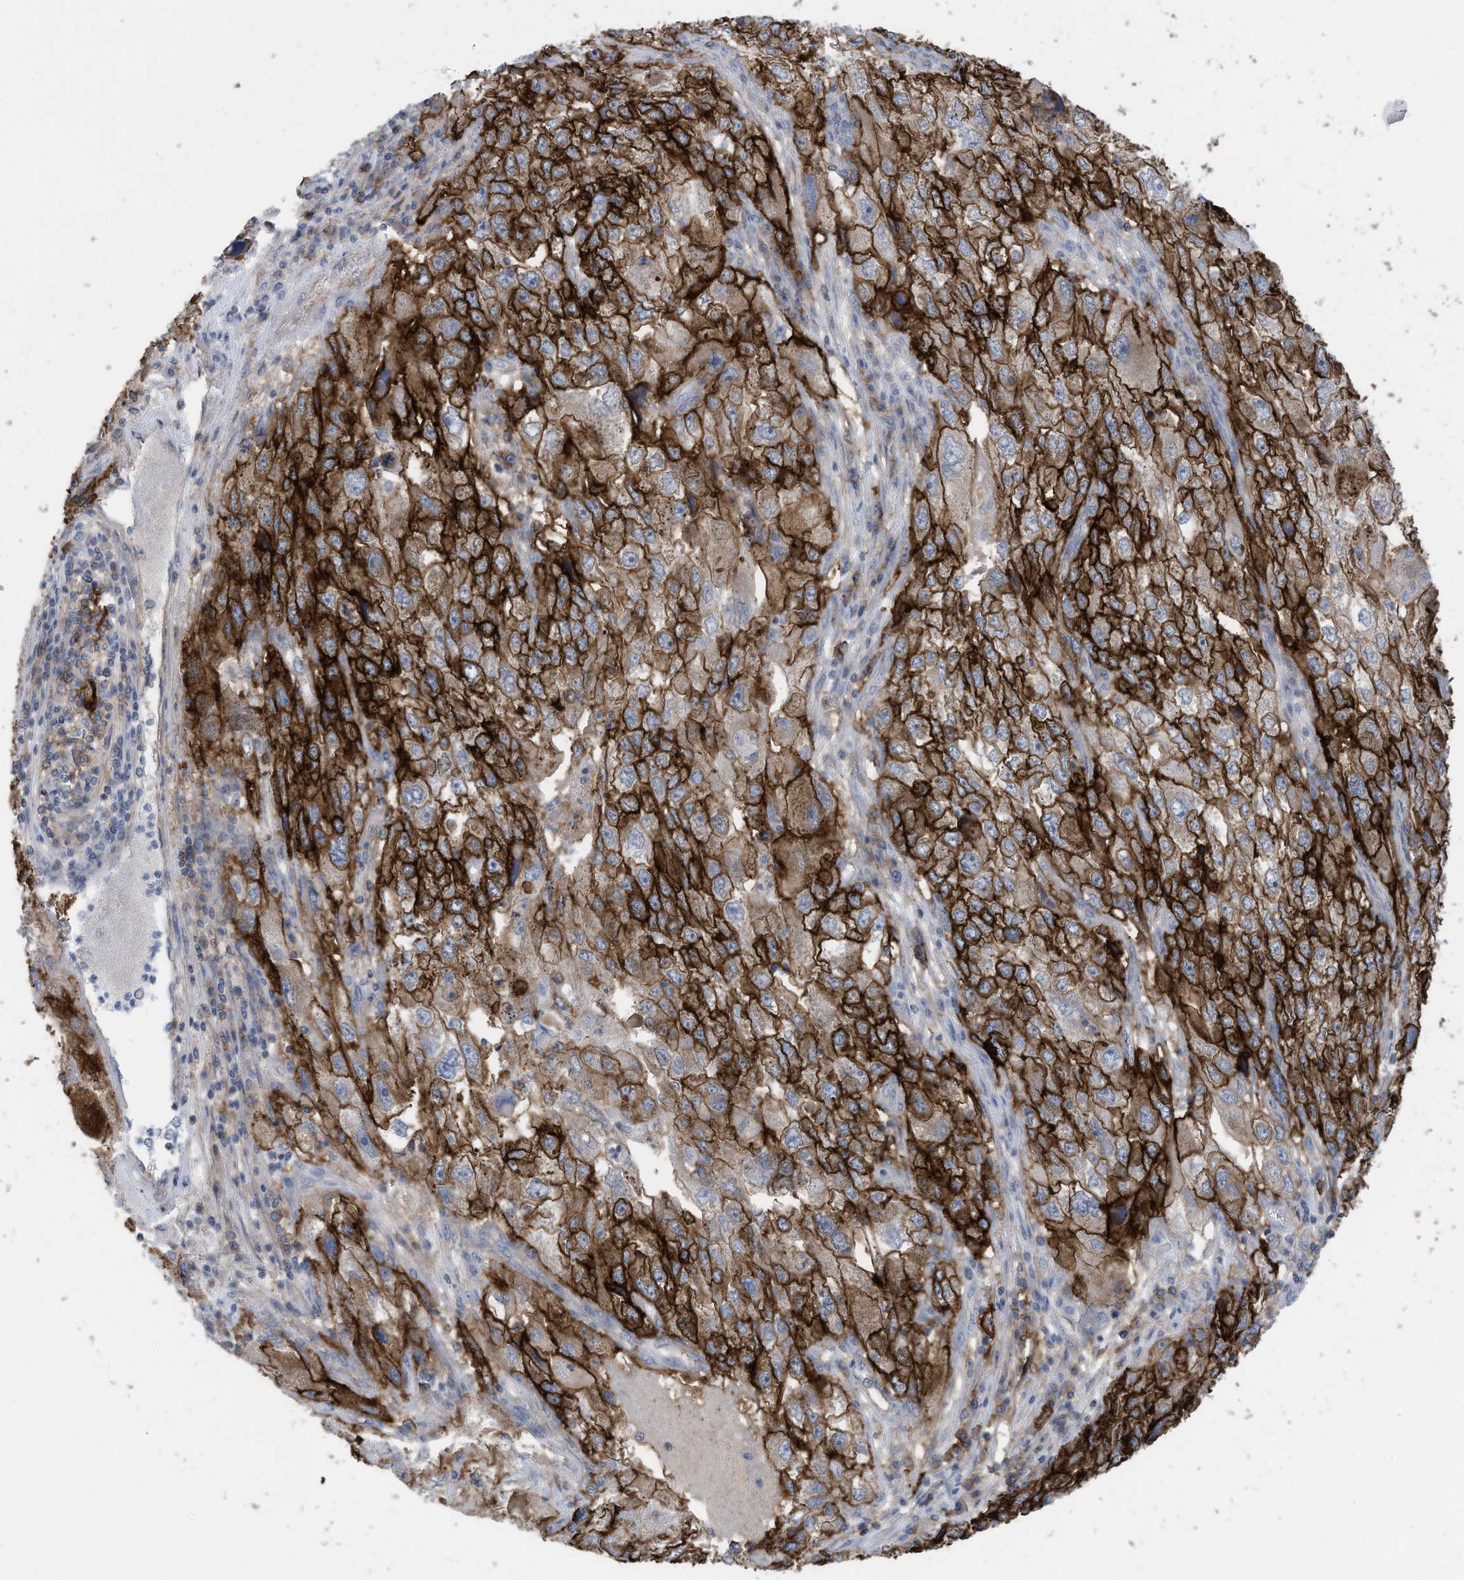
{"staining": {"intensity": "strong", "quantity": ">75%", "location": "cytoplasmic/membranous"}, "tissue": "endometrial cancer", "cell_type": "Tumor cells", "image_type": "cancer", "snomed": [{"axis": "morphology", "description": "Adenocarcinoma, NOS"}, {"axis": "topography", "description": "Endometrium"}], "caption": "Protein expression analysis of endometrial adenocarcinoma demonstrates strong cytoplasmic/membranous expression in about >75% of tumor cells. (DAB IHC, brown staining for protein, blue staining for nuclei).", "gene": "SLC1A5", "patient": {"sex": "female", "age": 49}}